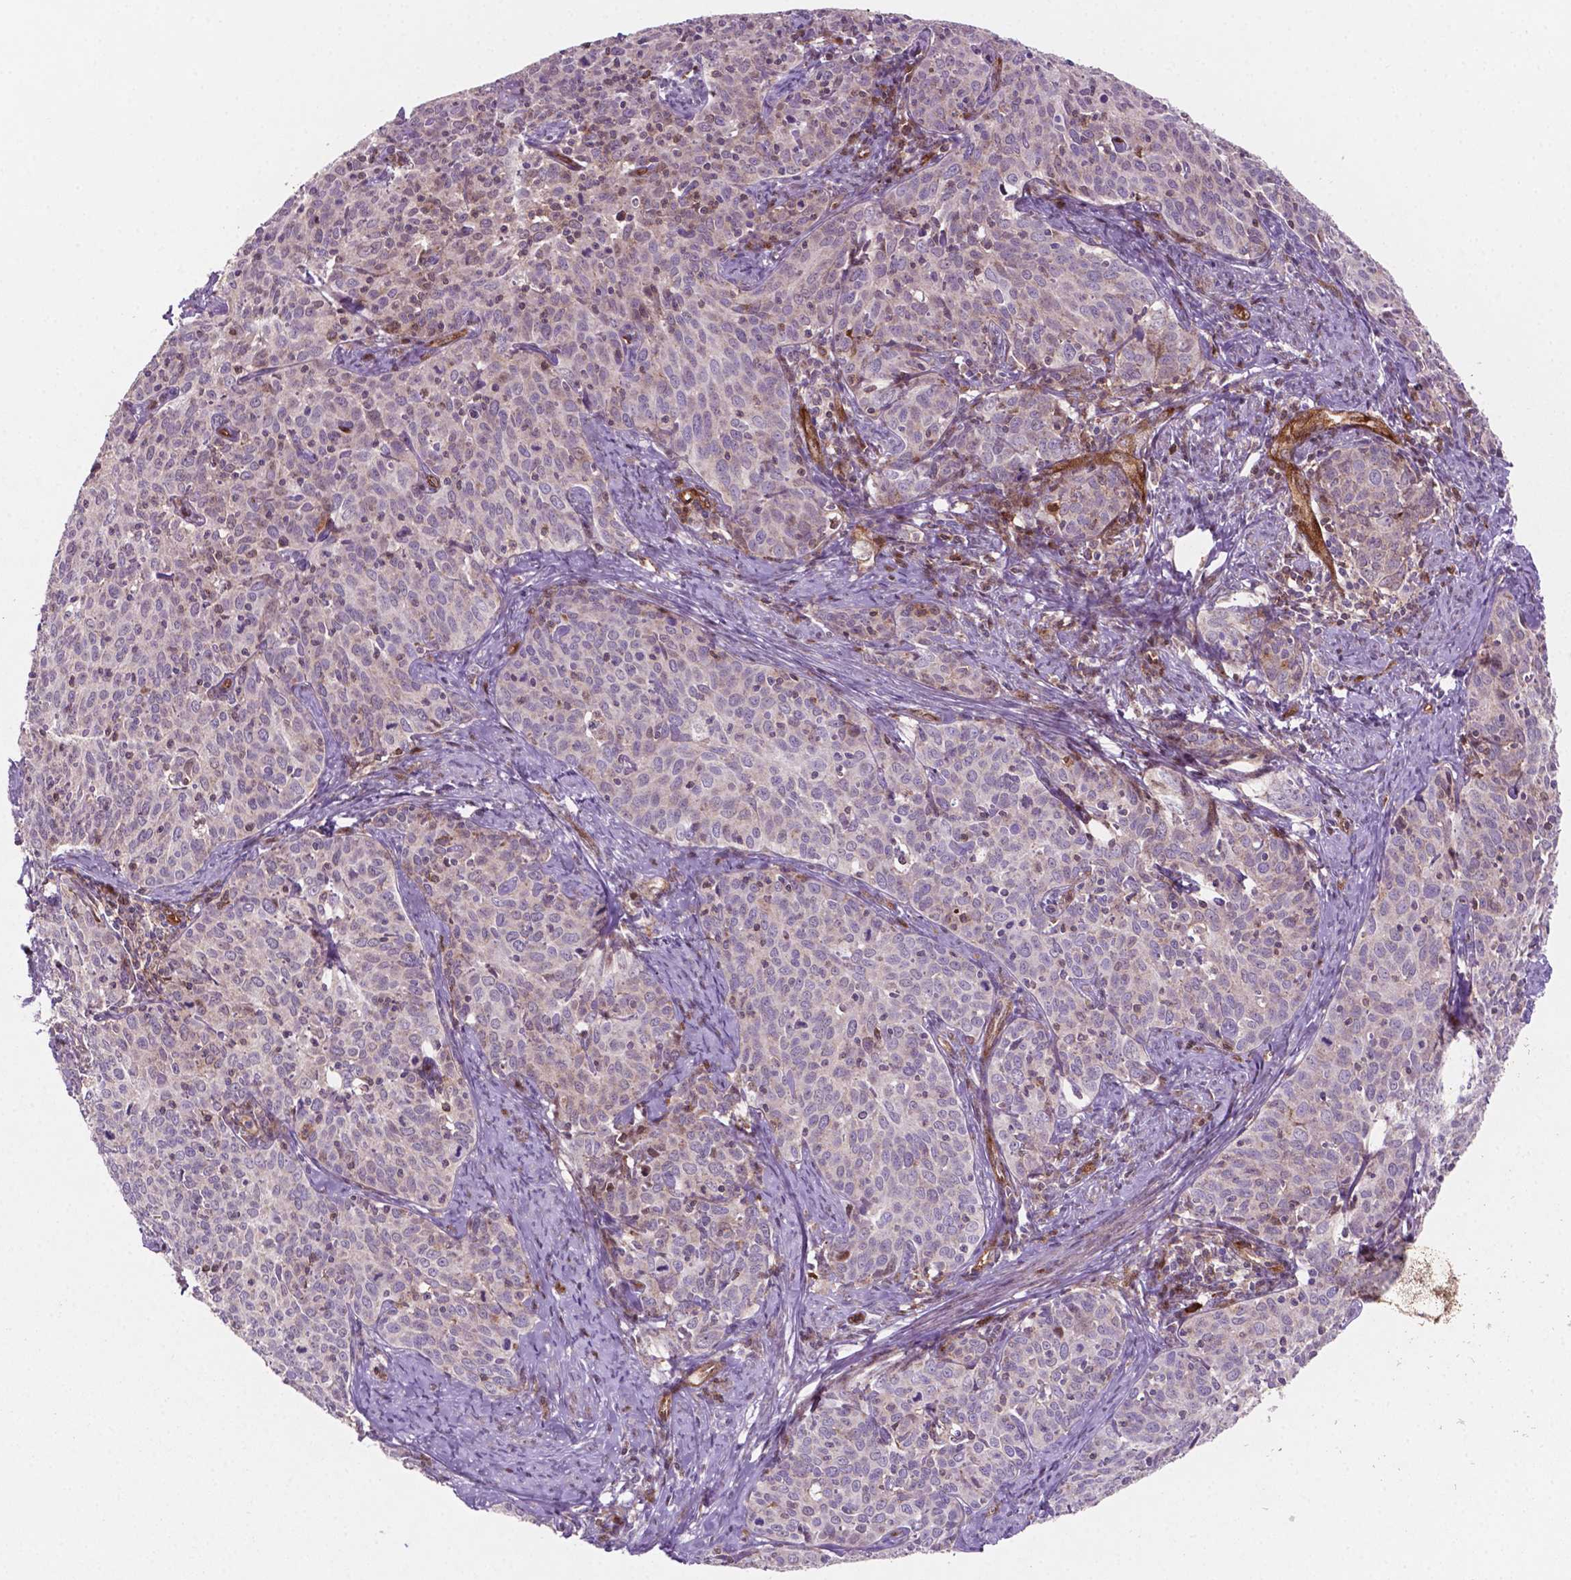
{"staining": {"intensity": "negative", "quantity": "none", "location": "none"}, "tissue": "cervical cancer", "cell_type": "Tumor cells", "image_type": "cancer", "snomed": [{"axis": "morphology", "description": "Squamous cell carcinoma, NOS"}, {"axis": "topography", "description": "Cervix"}], "caption": "An immunohistochemistry (IHC) image of cervical cancer (squamous cell carcinoma) is shown. There is no staining in tumor cells of cervical cancer (squamous cell carcinoma). (DAB (3,3'-diaminobenzidine) immunohistochemistry visualized using brightfield microscopy, high magnification).", "gene": "LDHA", "patient": {"sex": "female", "age": 62}}